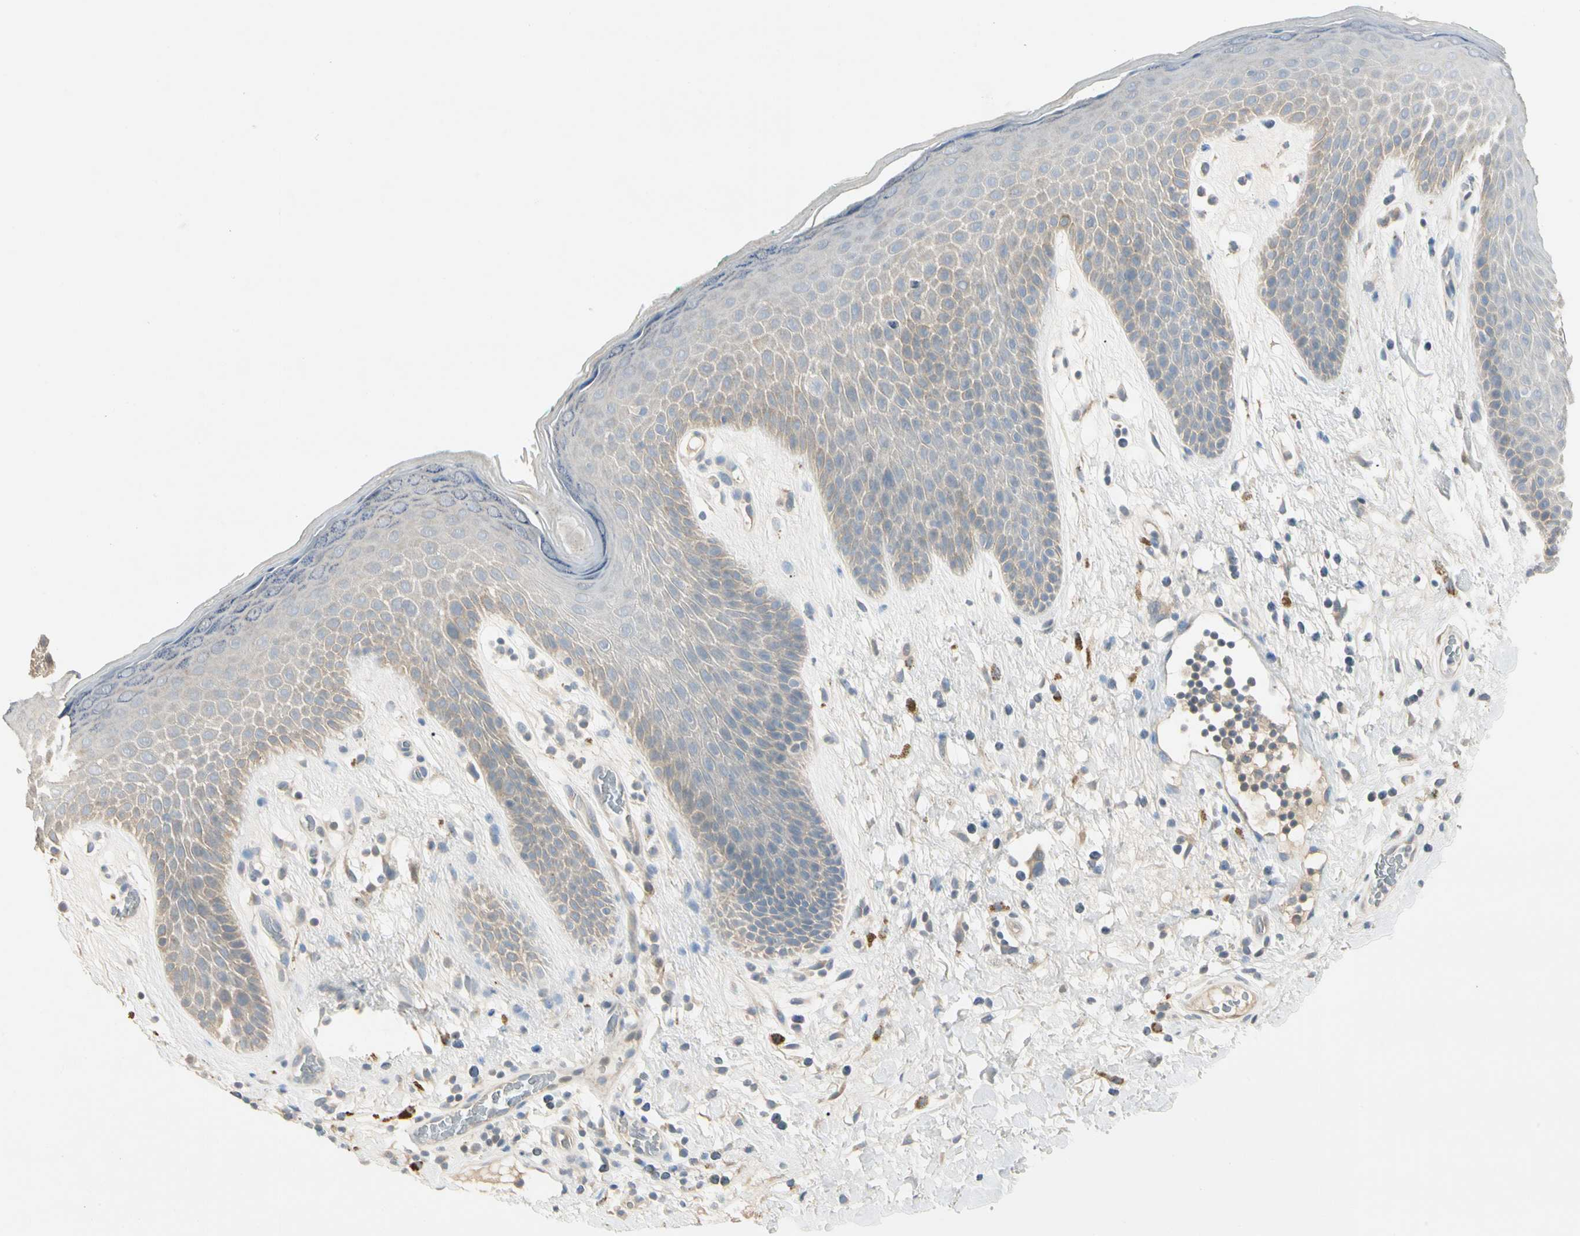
{"staining": {"intensity": "negative", "quantity": "none", "location": "none"}, "tissue": "skin", "cell_type": "Epidermal cells", "image_type": "normal", "snomed": [{"axis": "morphology", "description": "Normal tissue, NOS"}, {"axis": "topography", "description": "Anal"}], "caption": "A micrograph of human skin is negative for staining in epidermal cells. (Stains: DAB (3,3'-diaminobenzidine) immunohistochemistry (IHC) with hematoxylin counter stain, Microscopy: brightfield microscopy at high magnification).", "gene": "PRSS21", "patient": {"sex": "male", "age": 74}}